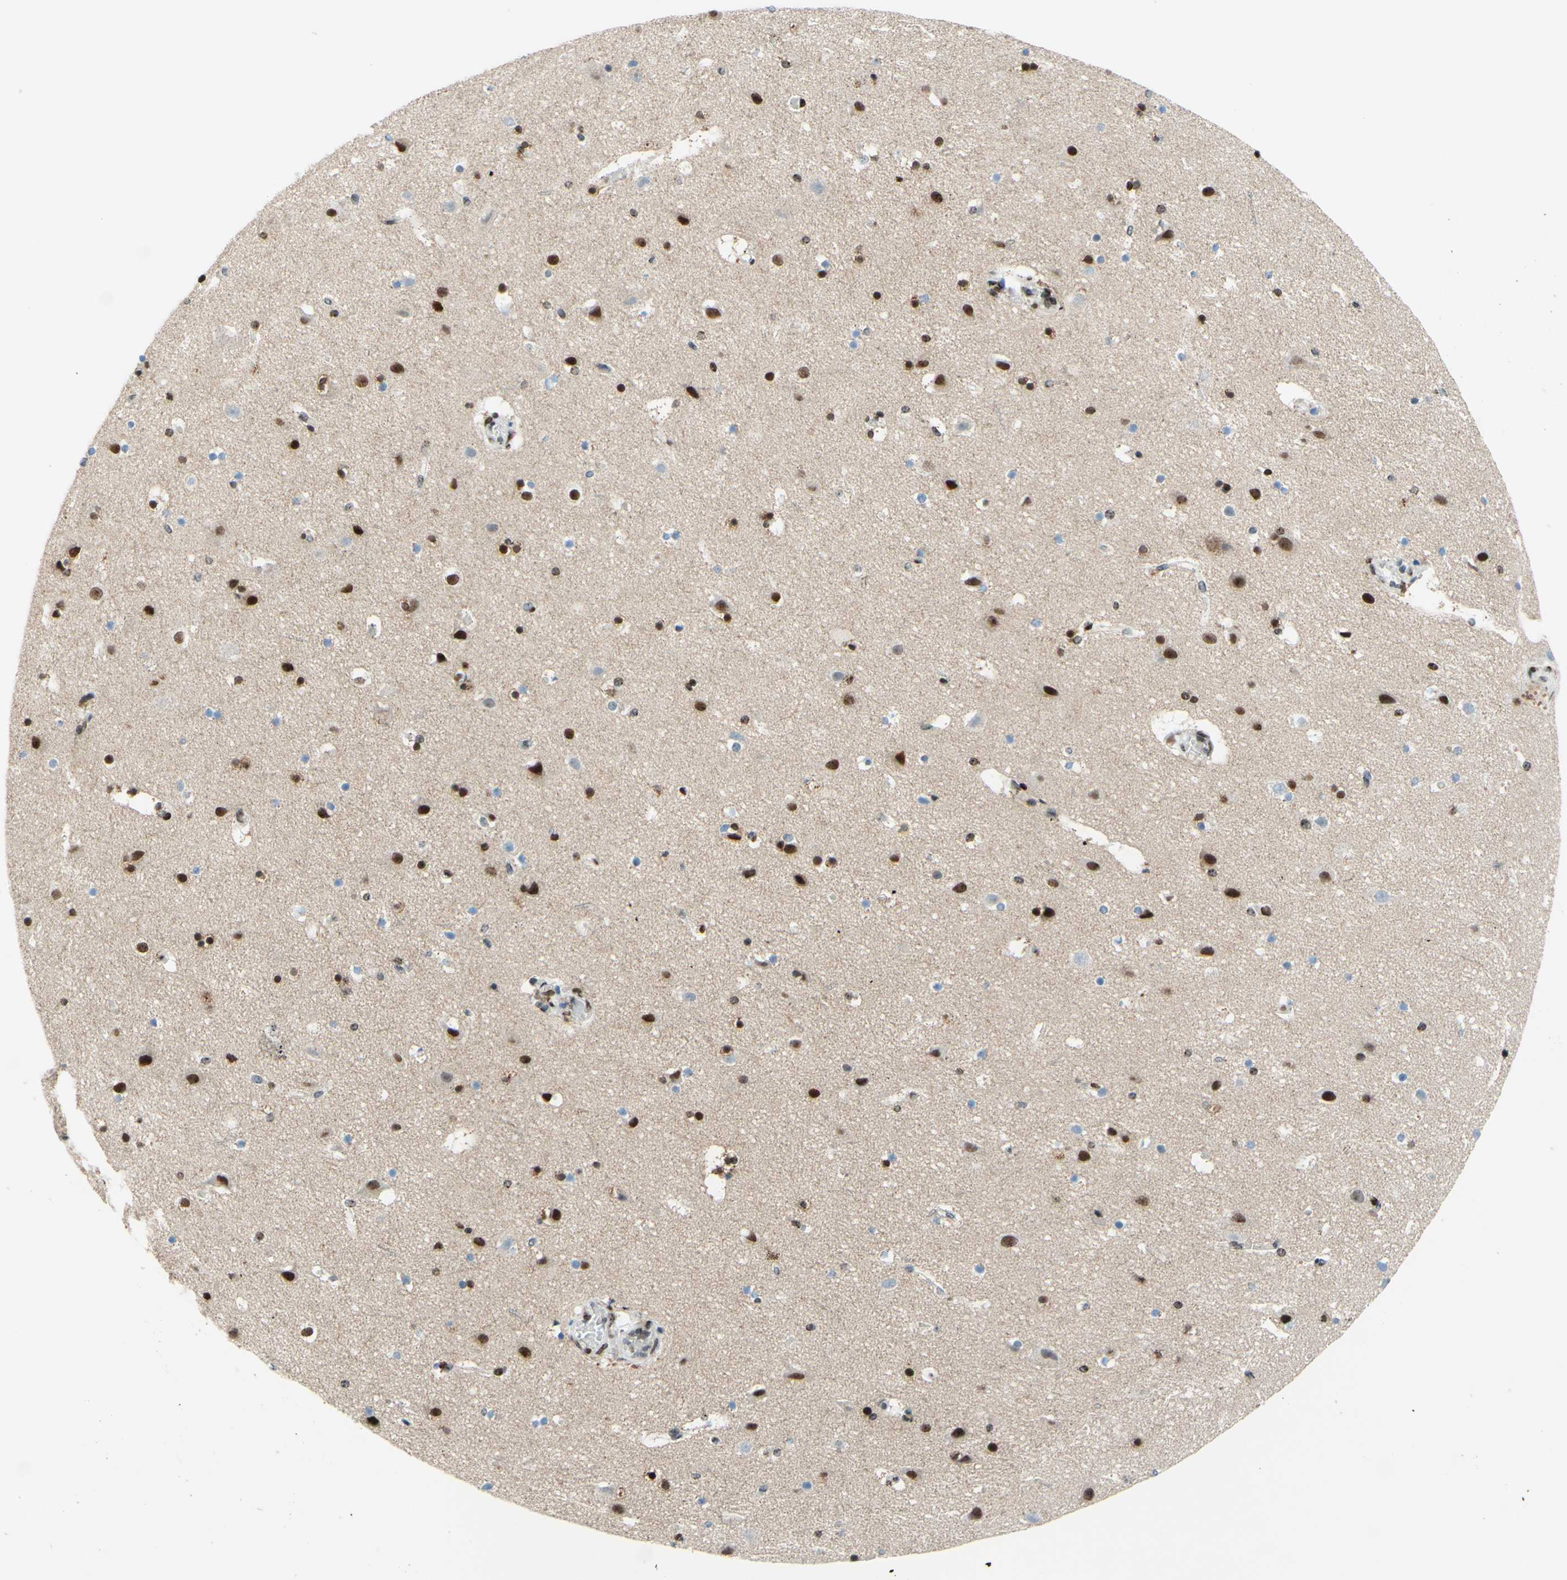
{"staining": {"intensity": "moderate", "quantity": "25%-75%", "location": "nuclear"}, "tissue": "cerebral cortex", "cell_type": "Endothelial cells", "image_type": "normal", "snomed": [{"axis": "morphology", "description": "Normal tissue, NOS"}, {"axis": "topography", "description": "Cerebral cortex"}], "caption": "Moderate nuclear protein expression is seen in about 25%-75% of endothelial cells in cerebral cortex. The protein of interest is stained brown, and the nuclei are stained in blue (DAB IHC with brightfield microscopy, high magnification).", "gene": "CBX7", "patient": {"sex": "male", "age": 45}}